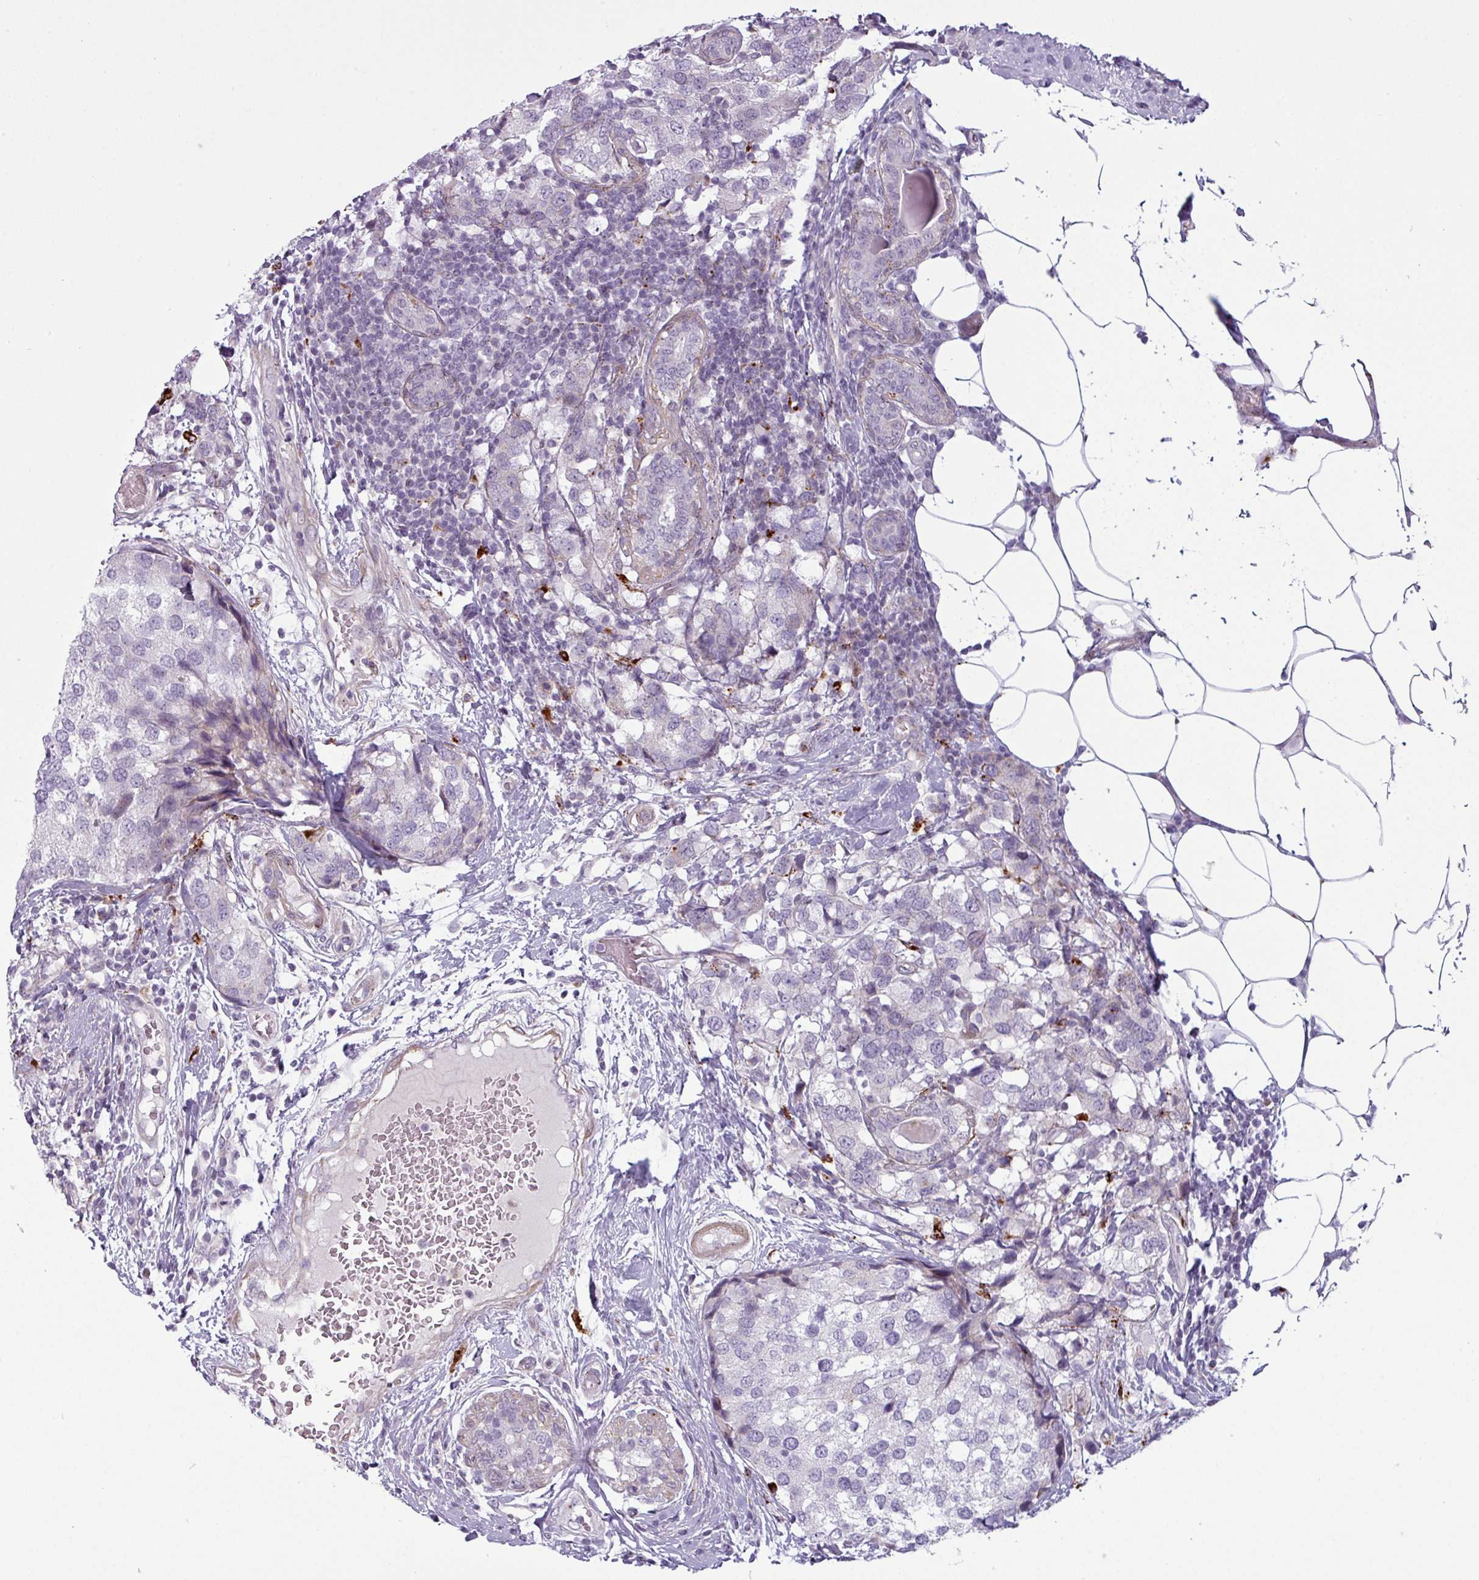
{"staining": {"intensity": "negative", "quantity": "none", "location": "none"}, "tissue": "breast cancer", "cell_type": "Tumor cells", "image_type": "cancer", "snomed": [{"axis": "morphology", "description": "Lobular carcinoma"}, {"axis": "topography", "description": "Breast"}], "caption": "Tumor cells show no significant protein staining in breast cancer (lobular carcinoma). Nuclei are stained in blue.", "gene": "MAP7D2", "patient": {"sex": "female", "age": 59}}